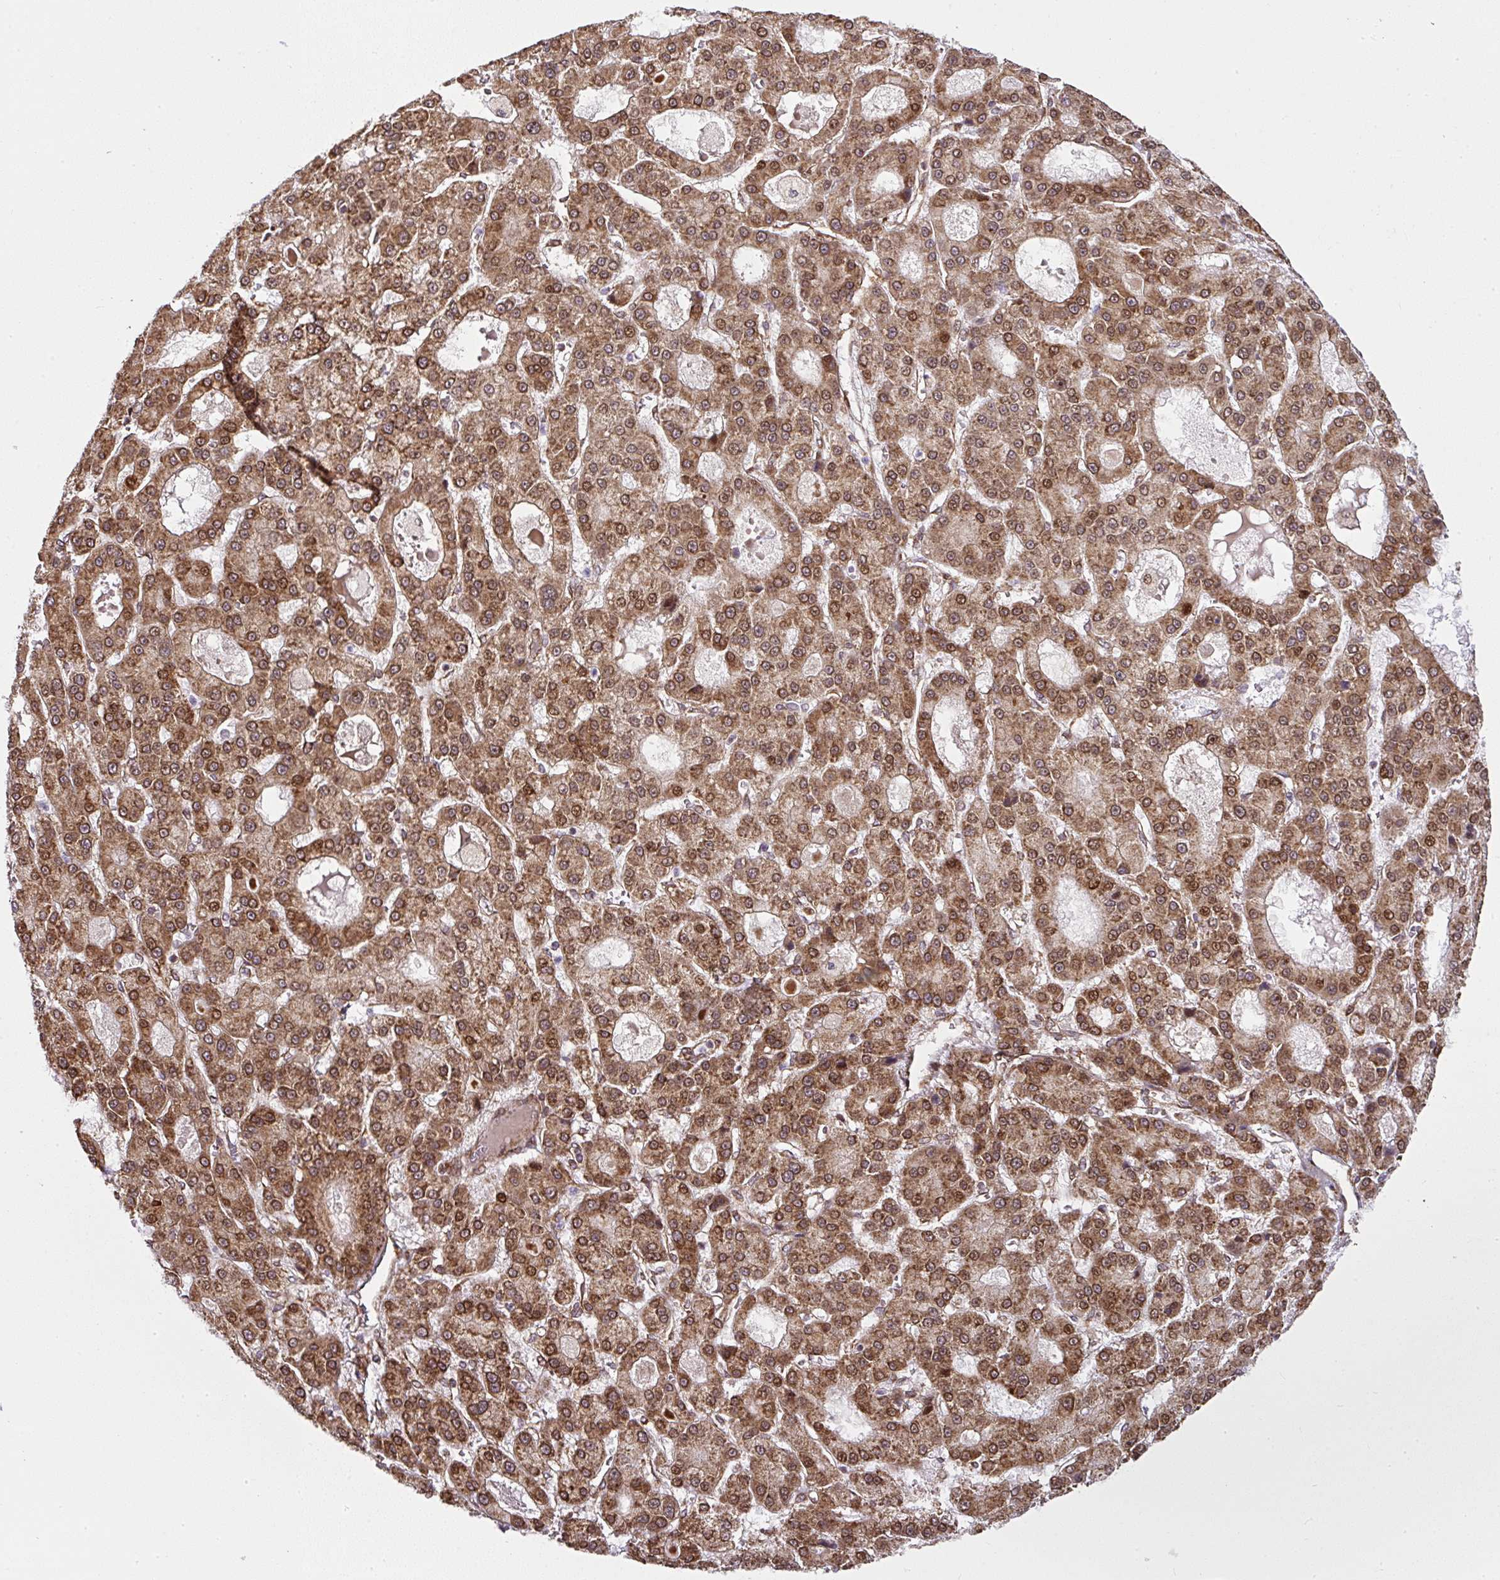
{"staining": {"intensity": "moderate", "quantity": ">75%", "location": "cytoplasmic/membranous,nuclear"}, "tissue": "liver cancer", "cell_type": "Tumor cells", "image_type": "cancer", "snomed": [{"axis": "morphology", "description": "Carcinoma, Hepatocellular, NOS"}, {"axis": "topography", "description": "Liver"}], "caption": "Approximately >75% of tumor cells in liver cancer reveal moderate cytoplasmic/membranous and nuclear protein staining as visualized by brown immunohistochemical staining.", "gene": "KDM4E", "patient": {"sex": "male", "age": 70}}